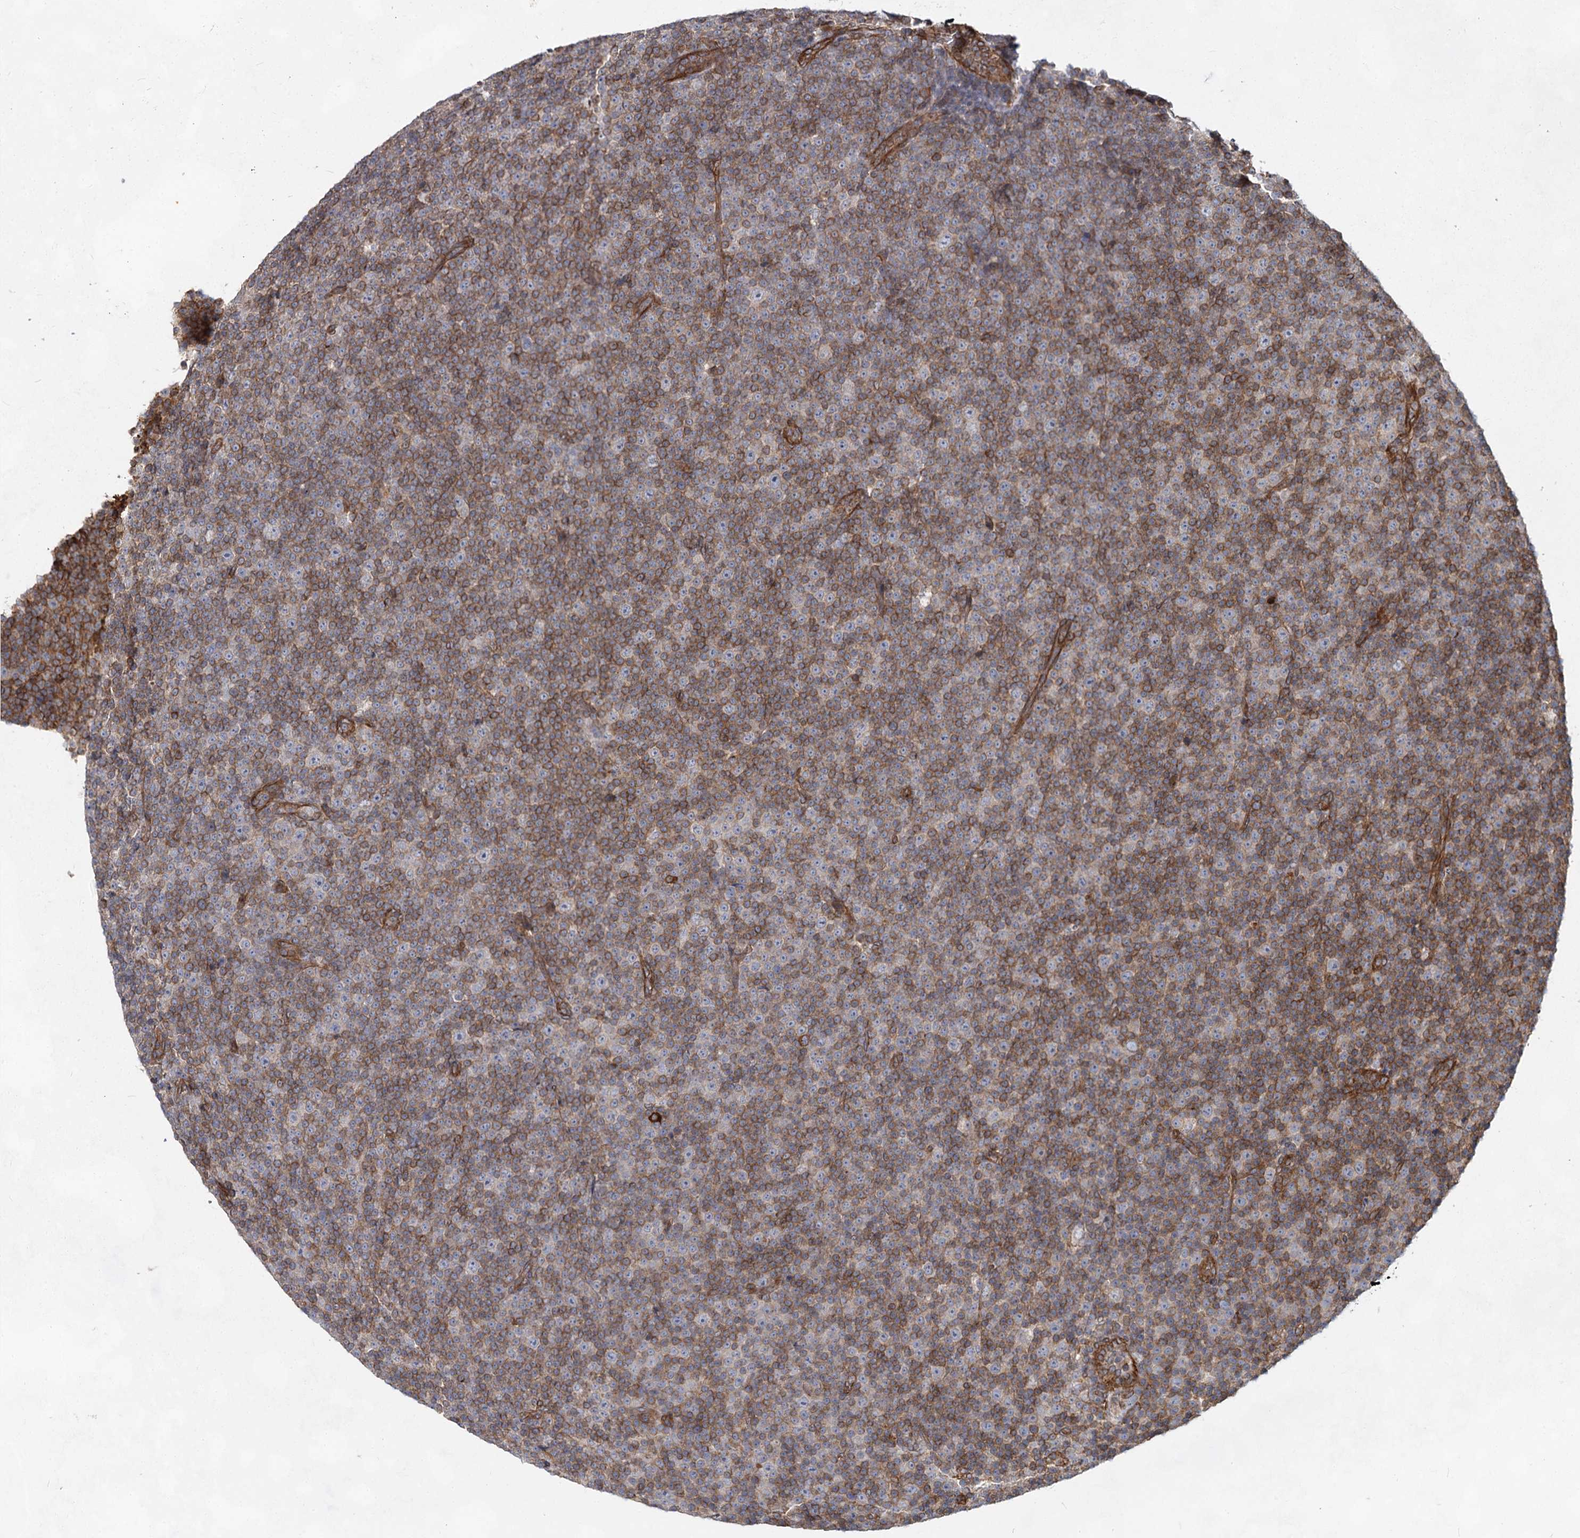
{"staining": {"intensity": "moderate", "quantity": "25%-75%", "location": "cytoplasmic/membranous"}, "tissue": "lymphoma", "cell_type": "Tumor cells", "image_type": "cancer", "snomed": [{"axis": "morphology", "description": "Malignant lymphoma, non-Hodgkin's type, Low grade"}, {"axis": "topography", "description": "Lymph node"}], "caption": "Approximately 25%-75% of tumor cells in human lymphoma reveal moderate cytoplasmic/membranous protein staining as visualized by brown immunohistochemical staining.", "gene": "IQSEC1", "patient": {"sex": "female", "age": 67}}